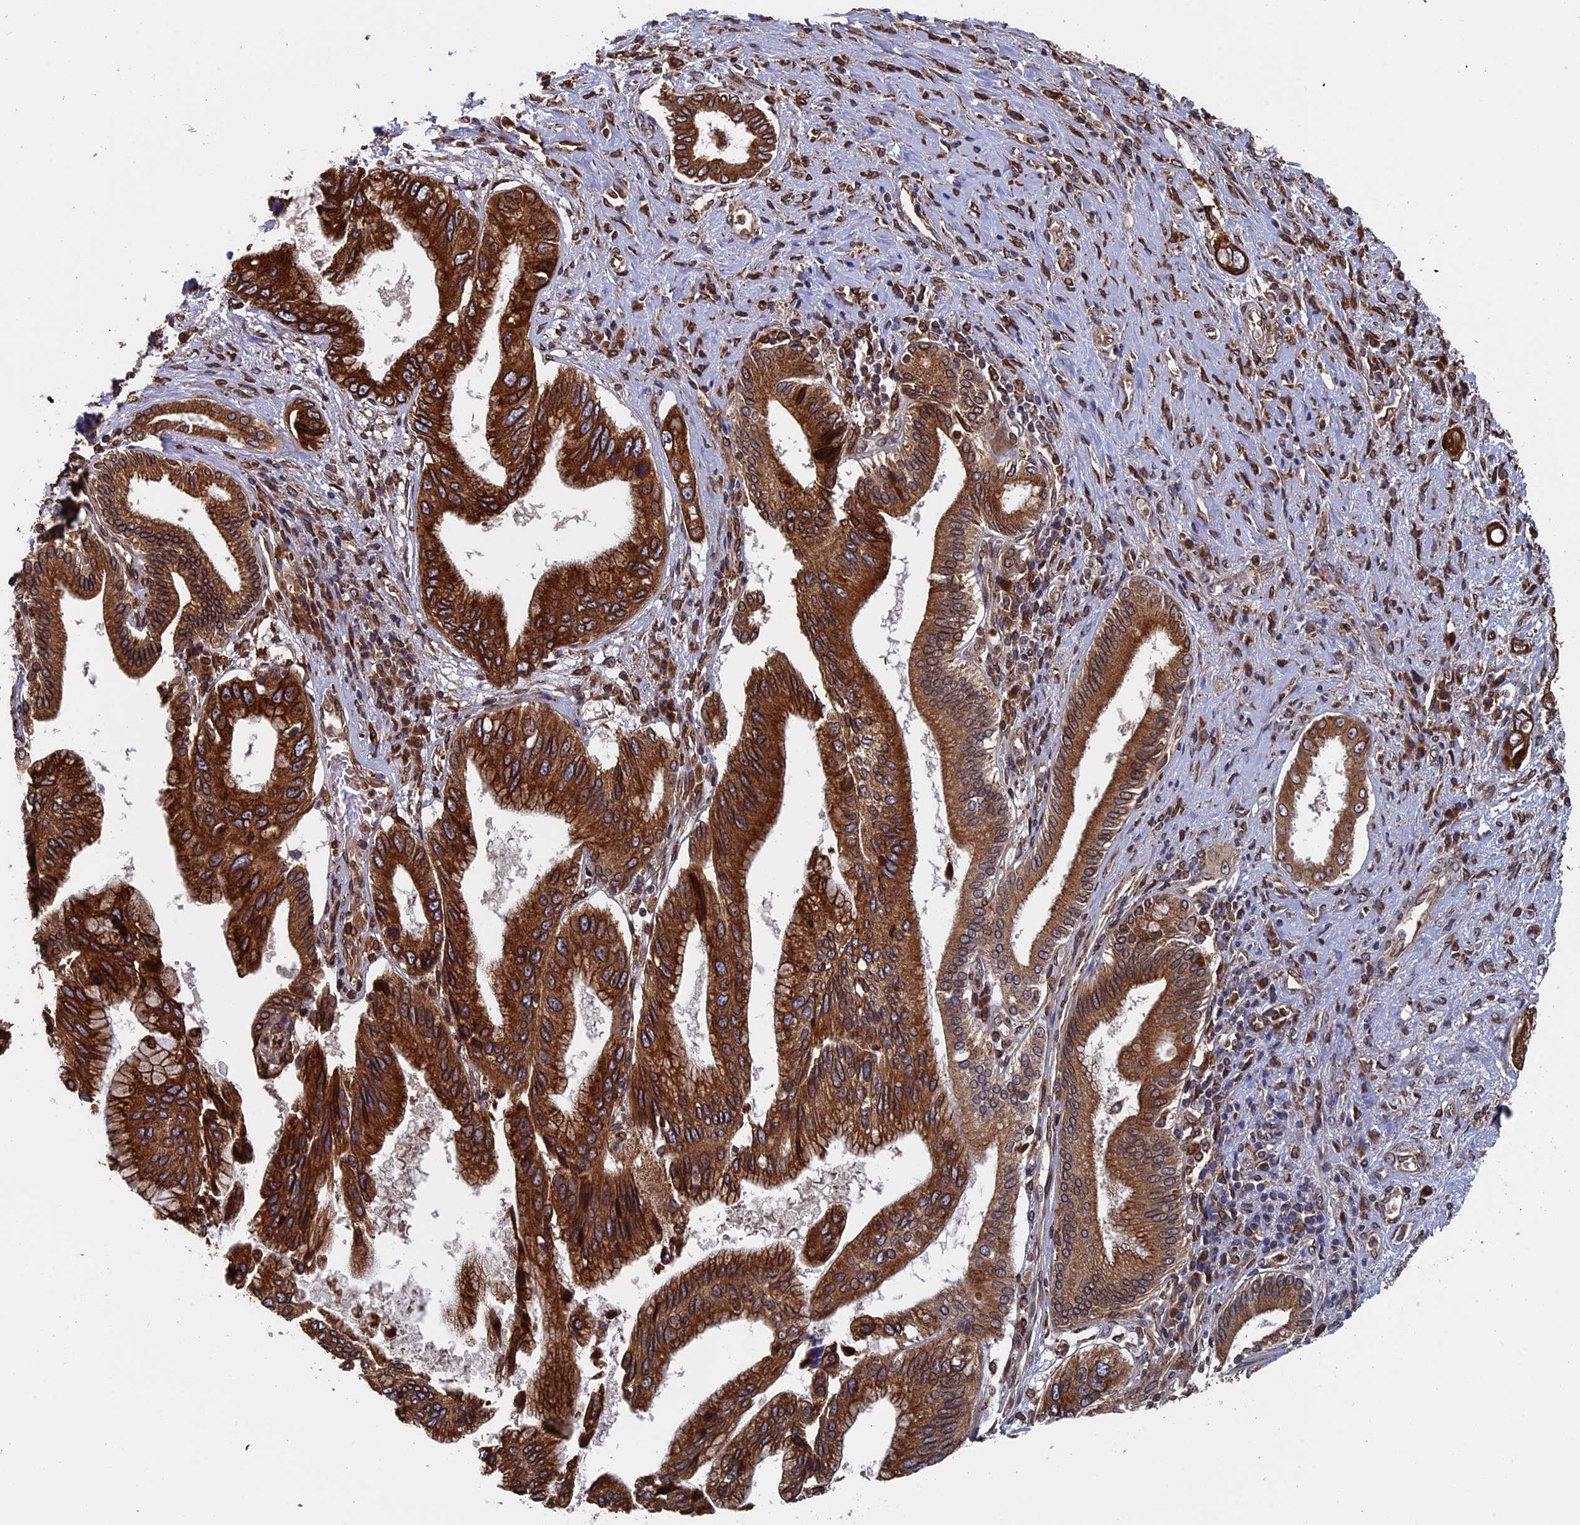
{"staining": {"intensity": "strong", "quantity": ">75%", "location": "cytoplasmic/membranous"}, "tissue": "pancreatic cancer", "cell_type": "Tumor cells", "image_type": "cancer", "snomed": [{"axis": "morphology", "description": "Inflammation, NOS"}, {"axis": "morphology", "description": "Adenocarcinoma, NOS"}, {"axis": "topography", "description": "Pancreas"}], "caption": "This image shows IHC staining of pancreatic cancer (adenocarcinoma), with high strong cytoplasmic/membranous expression in approximately >75% of tumor cells.", "gene": "RPUSD1", "patient": {"sex": "female", "age": 56}}